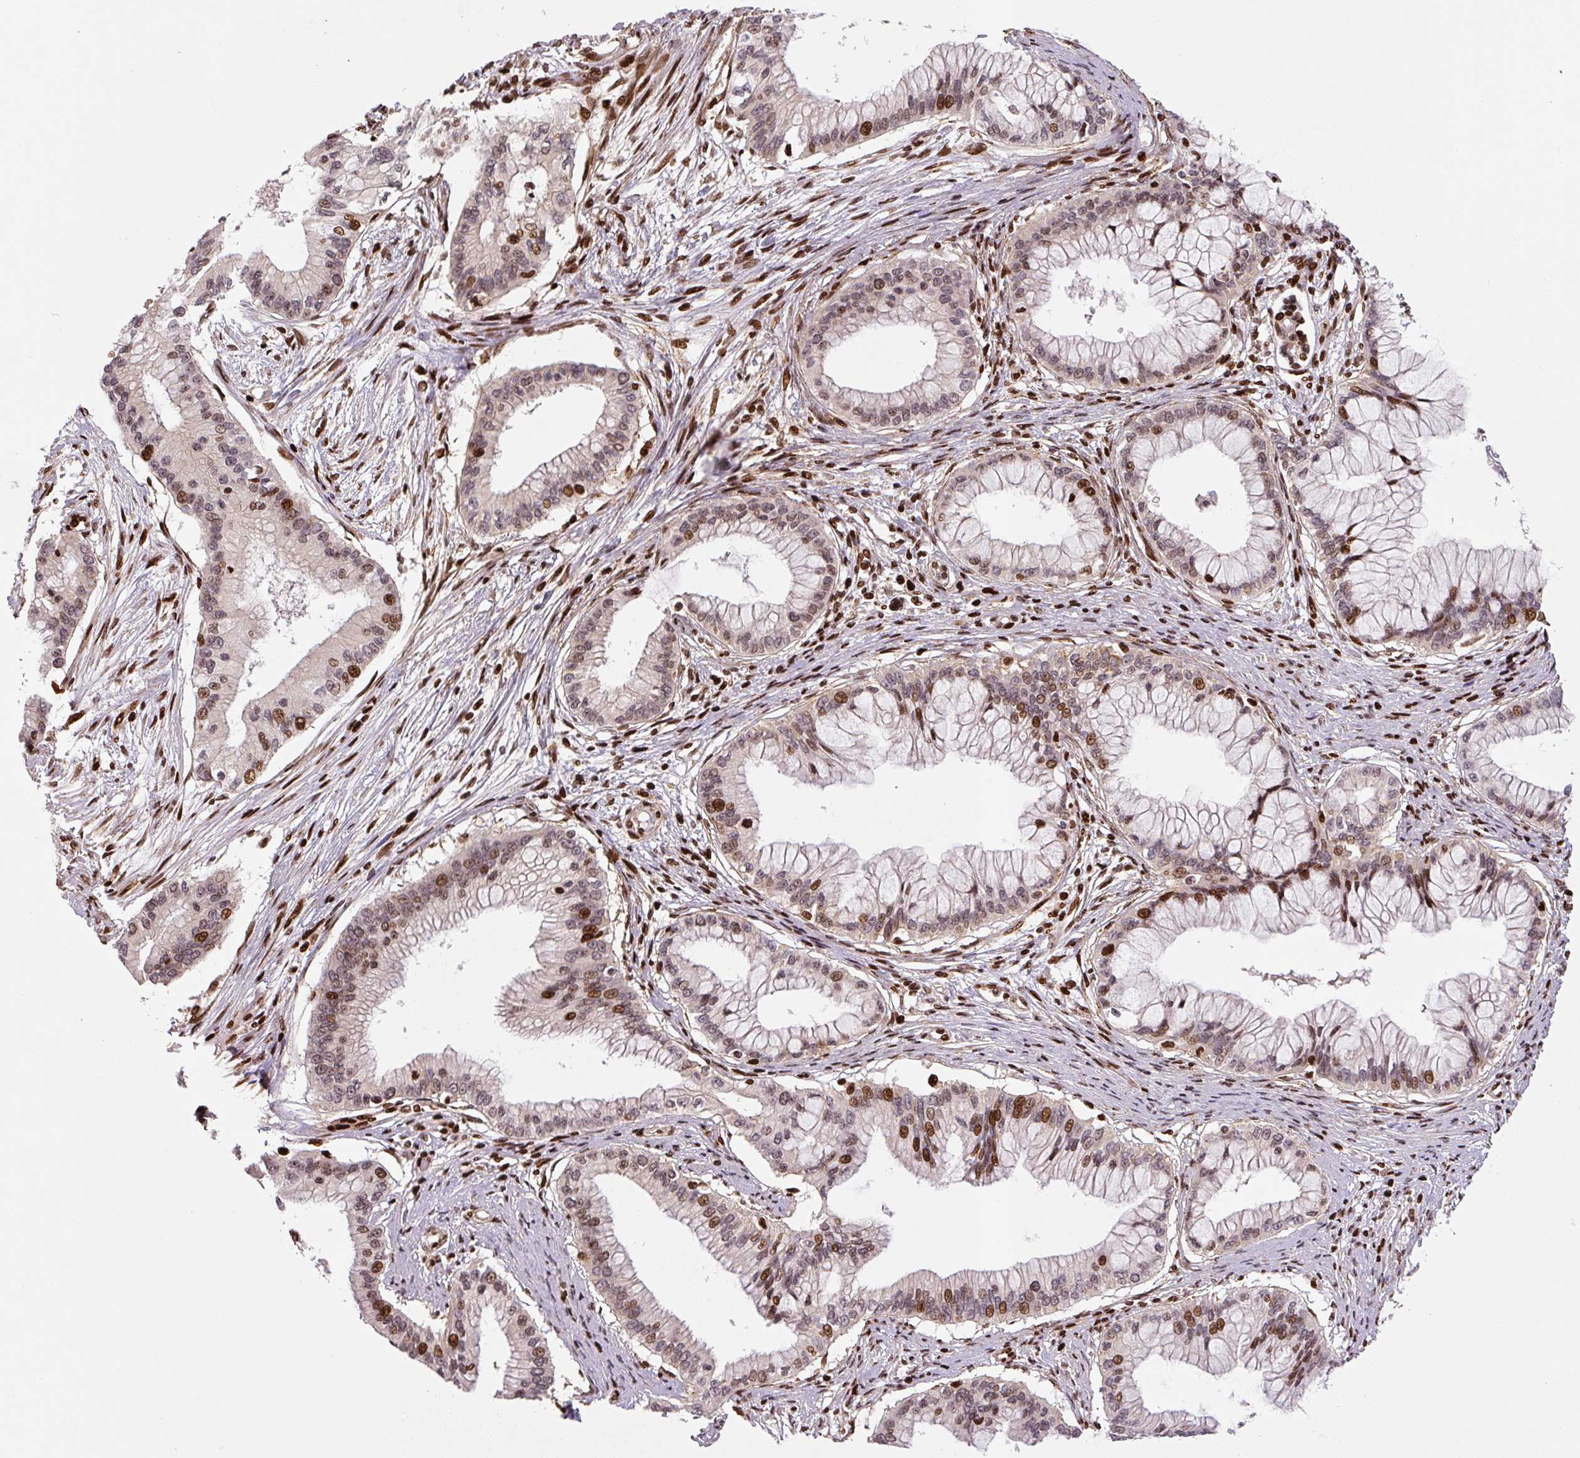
{"staining": {"intensity": "moderate", "quantity": "25%-75%", "location": "nuclear"}, "tissue": "pancreatic cancer", "cell_type": "Tumor cells", "image_type": "cancer", "snomed": [{"axis": "morphology", "description": "Adenocarcinoma, NOS"}, {"axis": "topography", "description": "Pancreas"}], "caption": "Protein staining of pancreatic cancer (adenocarcinoma) tissue displays moderate nuclear staining in approximately 25%-75% of tumor cells. The protein of interest is shown in brown color, while the nuclei are stained blue.", "gene": "PYDC2", "patient": {"sex": "male", "age": 46}}